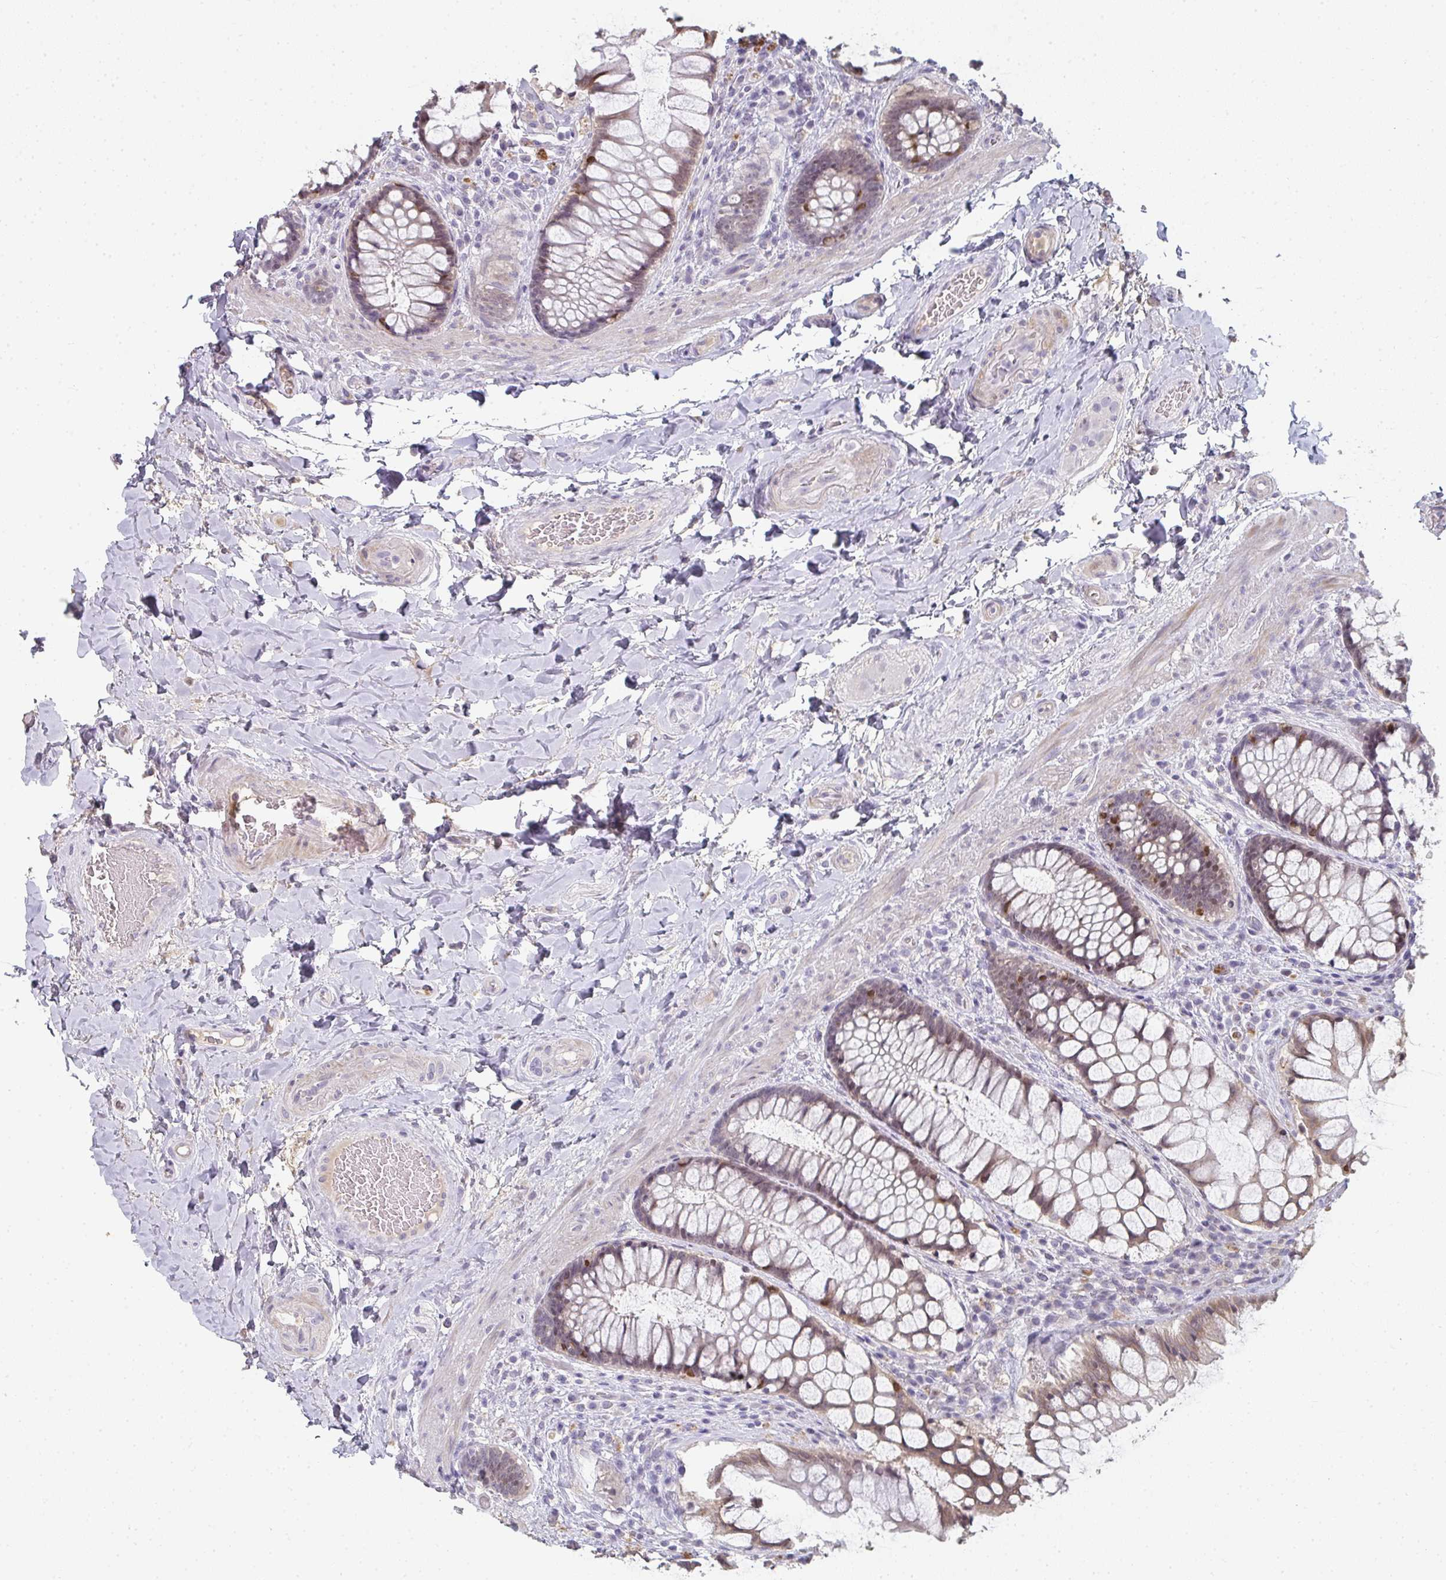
{"staining": {"intensity": "moderate", "quantity": "25%-75%", "location": "cytoplasmic/membranous"}, "tissue": "rectum", "cell_type": "Glandular cells", "image_type": "normal", "snomed": [{"axis": "morphology", "description": "Normal tissue, NOS"}, {"axis": "topography", "description": "Rectum"}], "caption": "The histopathology image exhibits a brown stain indicating the presence of a protein in the cytoplasmic/membranous of glandular cells in rectum. The staining was performed using DAB, with brown indicating positive protein expression. Nuclei are stained blue with hematoxylin.", "gene": "A1CF", "patient": {"sex": "female", "age": 58}}